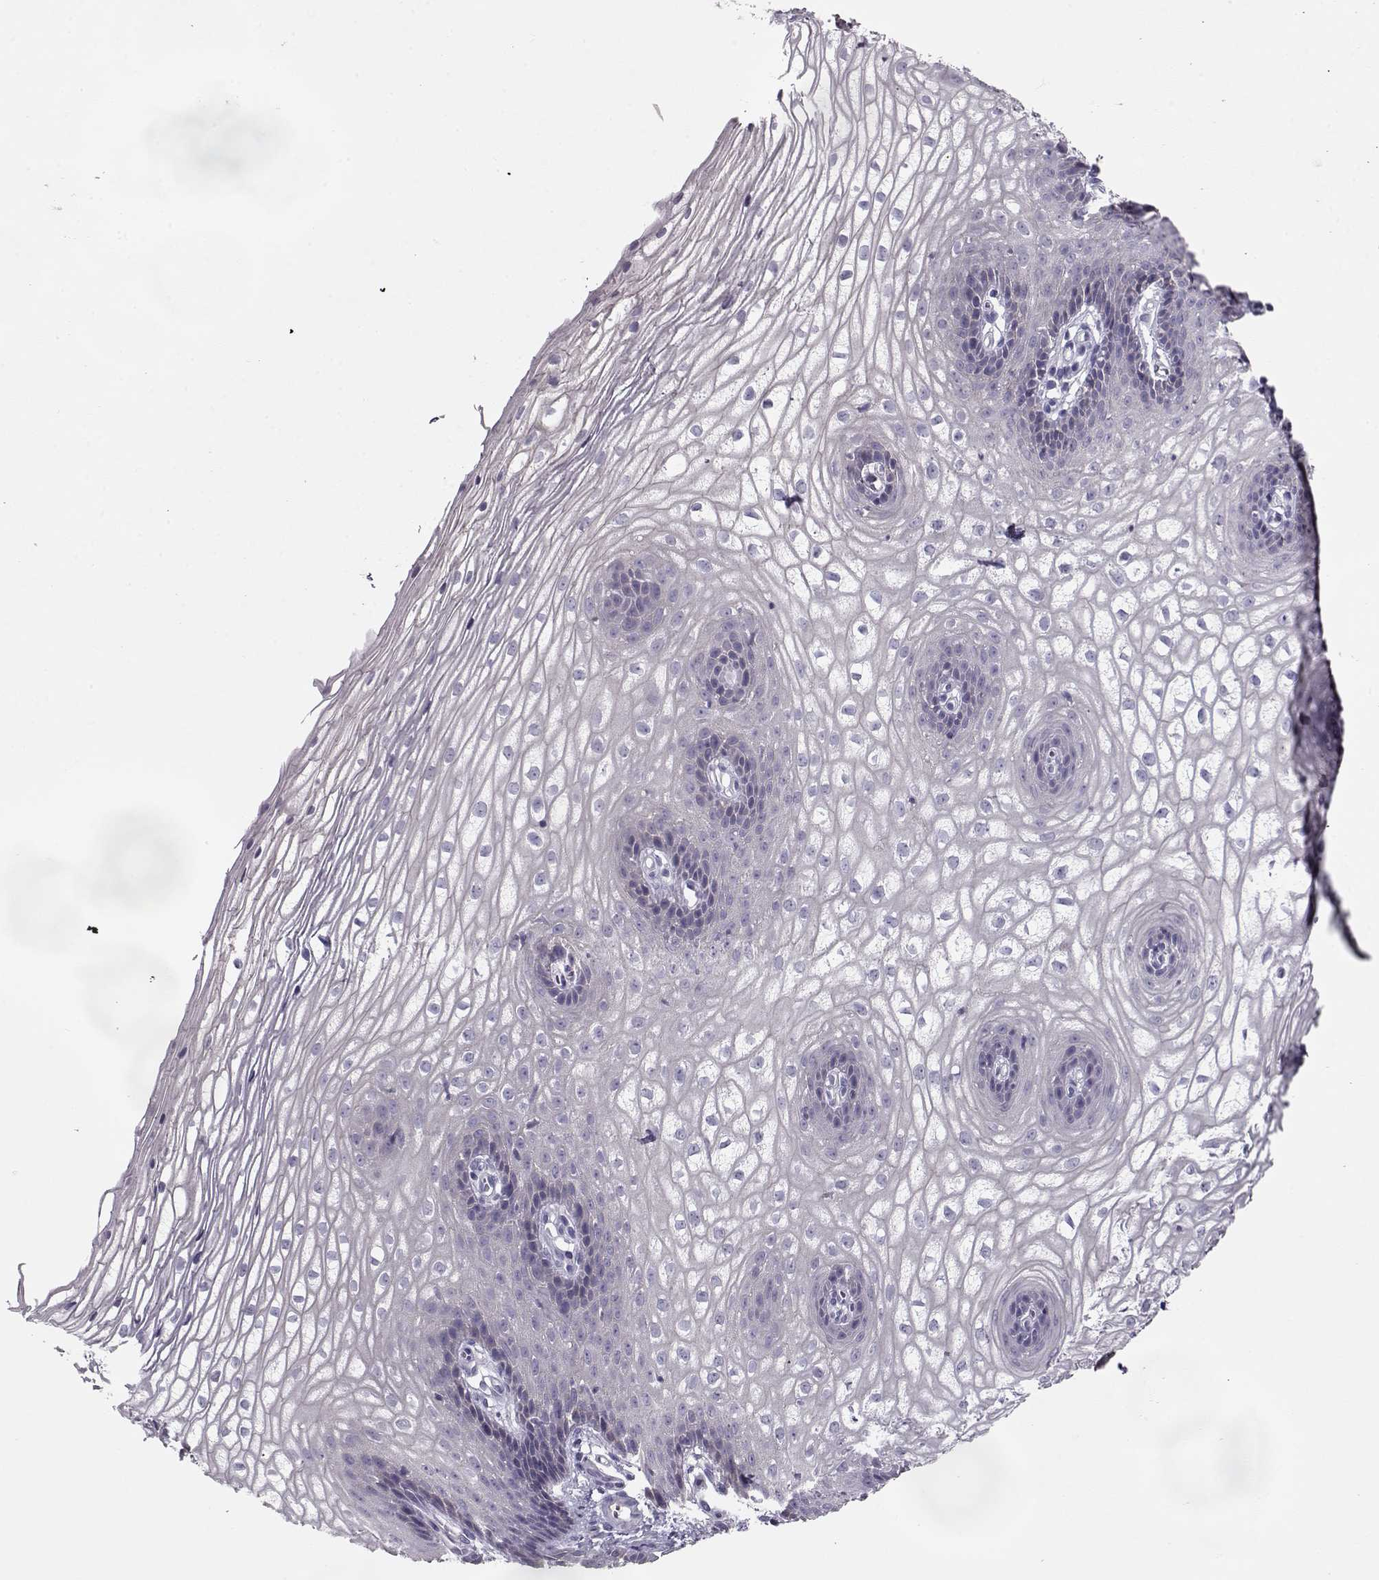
{"staining": {"intensity": "negative", "quantity": "none", "location": "none"}, "tissue": "vagina", "cell_type": "Squamous epithelial cells", "image_type": "normal", "snomed": [{"axis": "morphology", "description": "Normal tissue, NOS"}, {"axis": "topography", "description": "Vagina"}], "caption": "Immunohistochemical staining of normal vagina exhibits no significant positivity in squamous epithelial cells. (Stains: DAB (3,3'-diaminobenzidine) immunohistochemistry with hematoxylin counter stain, Microscopy: brightfield microscopy at high magnification).", "gene": "GRK1", "patient": {"sex": "female", "age": 34}}